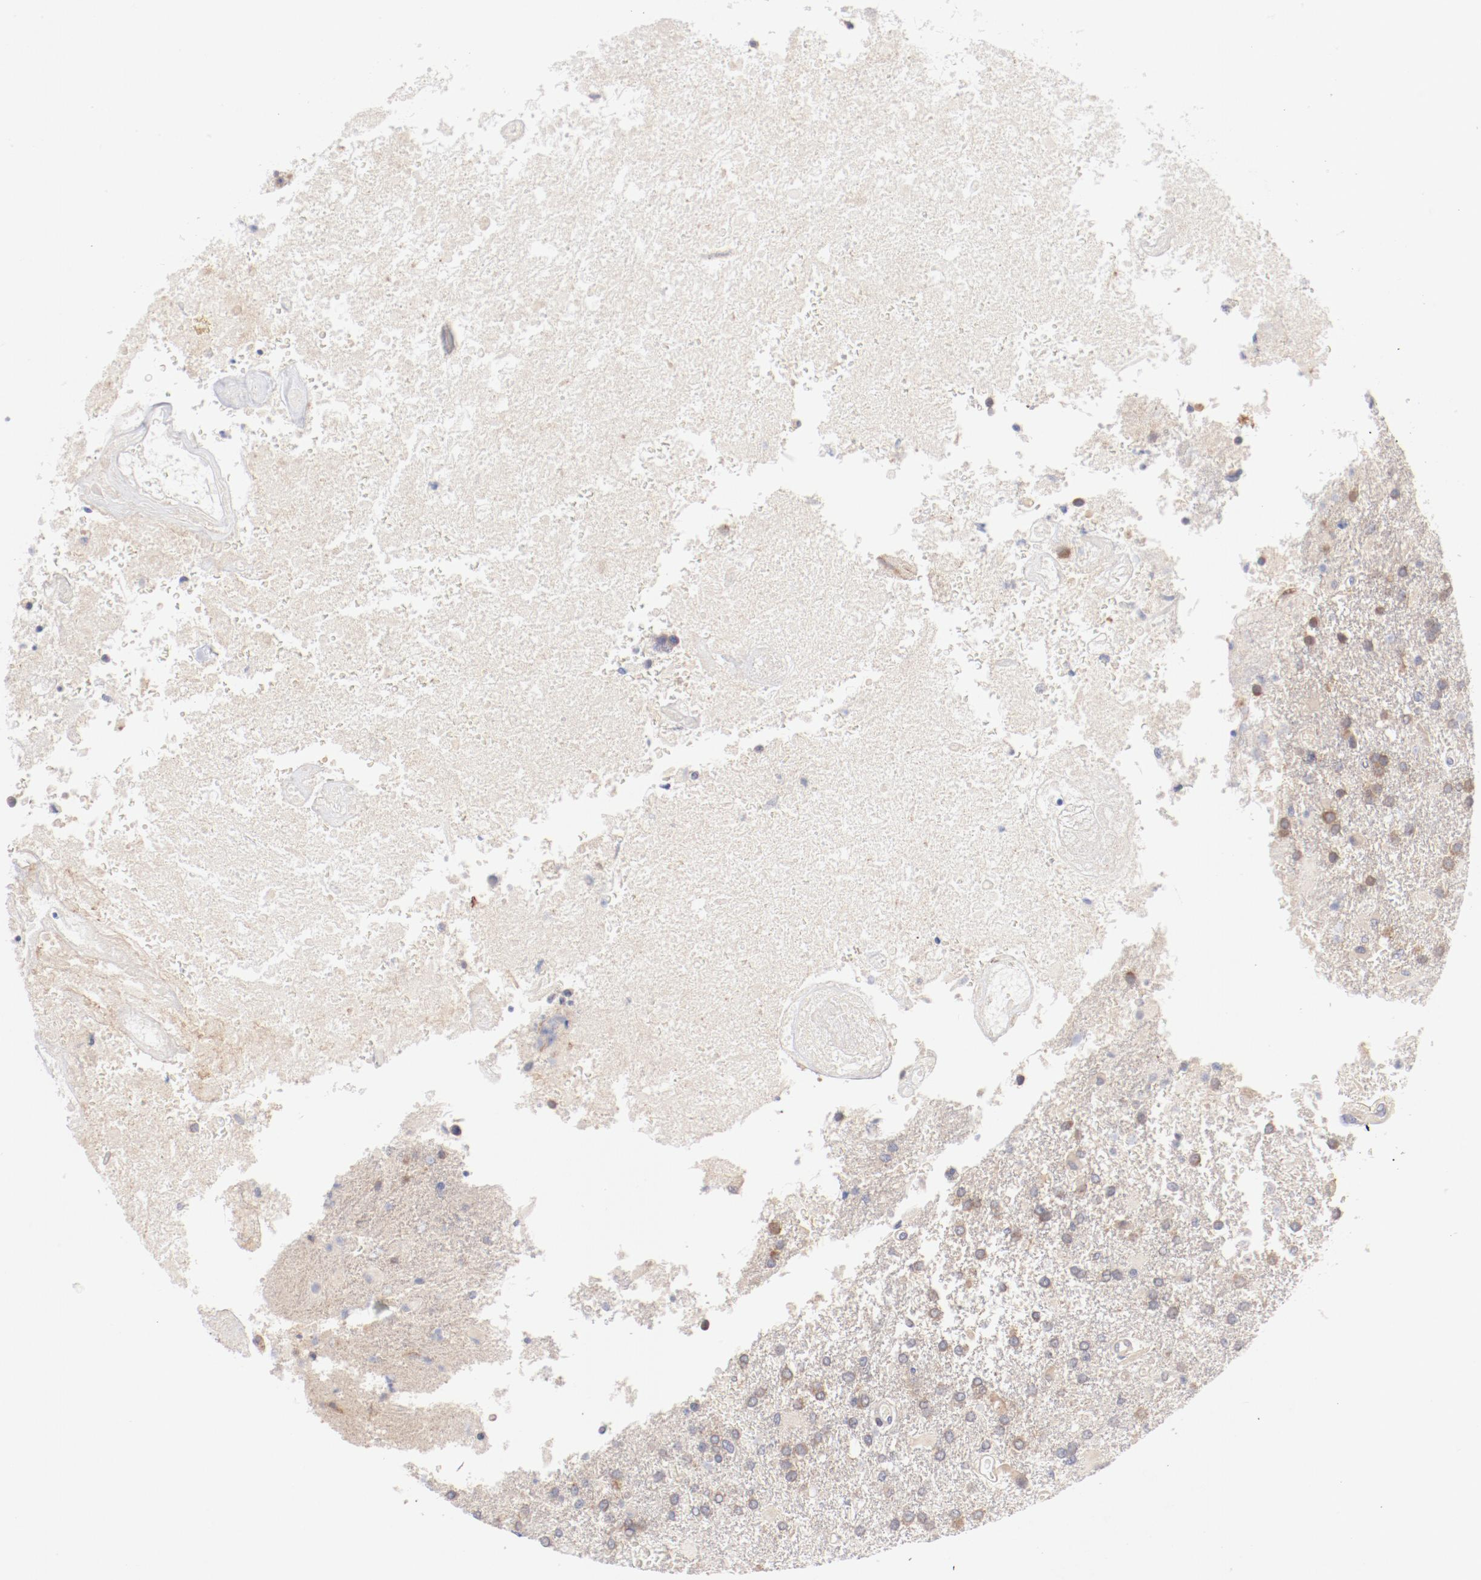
{"staining": {"intensity": "weak", "quantity": "25%-75%", "location": "cytoplasmic/membranous"}, "tissue": "glioma", "cell_type": "Tumor cells", "image_type": "cancer", "snomed": [{"axis": "morphology", "description": "Glioma, malignant, High grade"}, {"axis": "topography", "description": "Cerebral cortex"}], "caption": "IHC staining of glioma, which exhibits low levels of weak cytoplasmic/membranous expression in about 25%-75% of tumor cells indicating weak cytoplasmic/membranous protein expression. The staining was performed using DAB (brown) for protein detection and nuclei were counterstained in hematoxylin (blue).", "gene": "SETD3", "patient": {"sex": "male", "age": 79}}